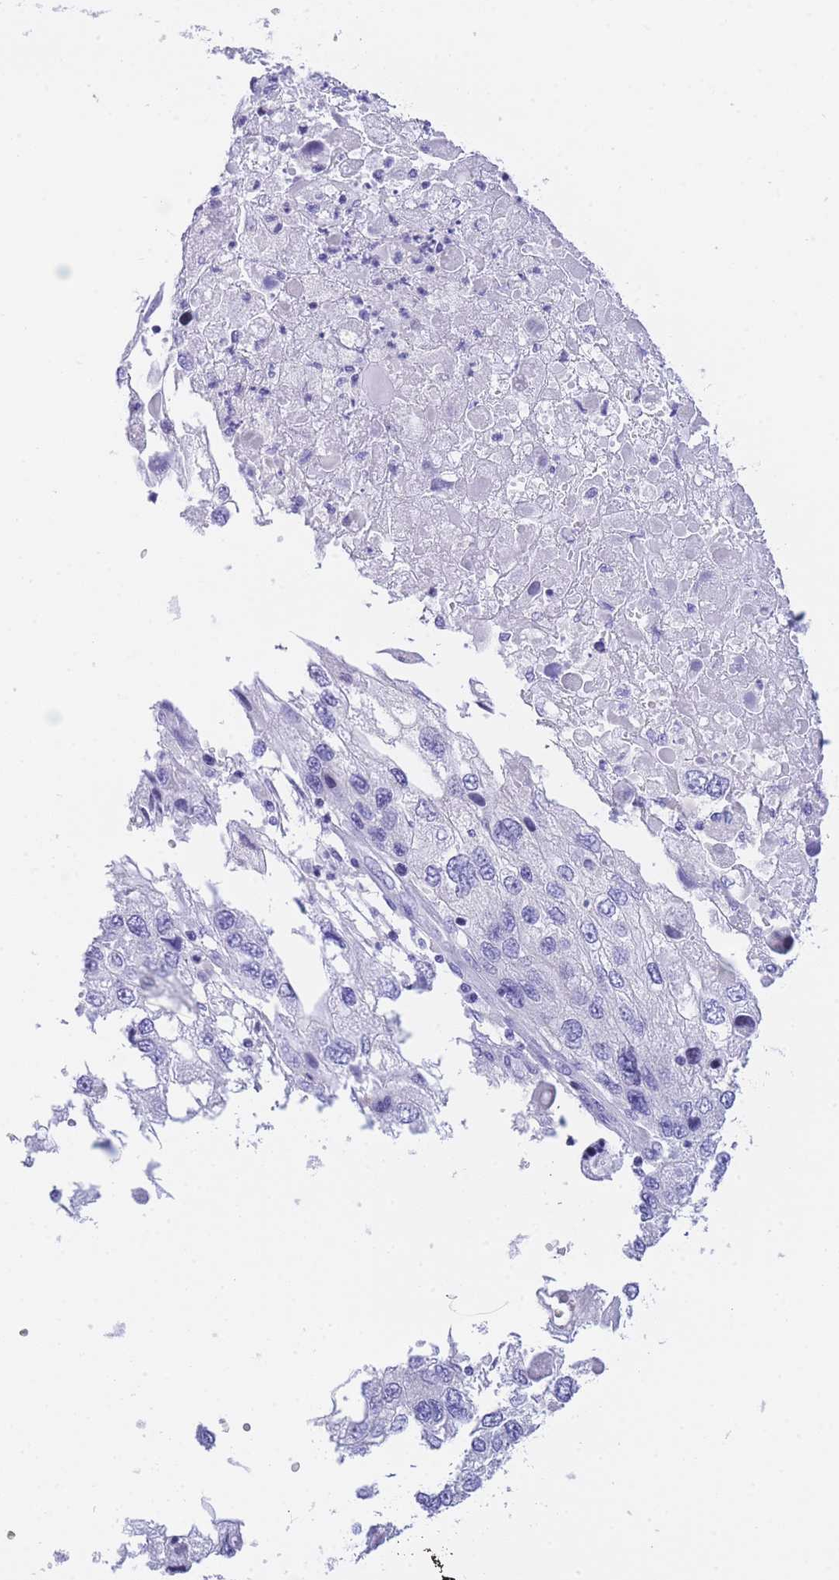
{"staining": {"intensity": "negative", "quantity": "none", "location": "none"}, "tissue": "endometrial cancer", "cell_type": "Tumor cells", "image_type": "cancer", "snomed": [{"axis": "morphology", "description": "Adenocarcinoma, NOS"}, {"axis": "topography", "description": "Endometrium"}], "caption": "IHC photomicrograph of endometrial adenocarcinoma stained for a protein (brown), which reveals no expression in tumor cells.", "gene": "TIFAB", "patient": {"sex": "female", "age": 49}}